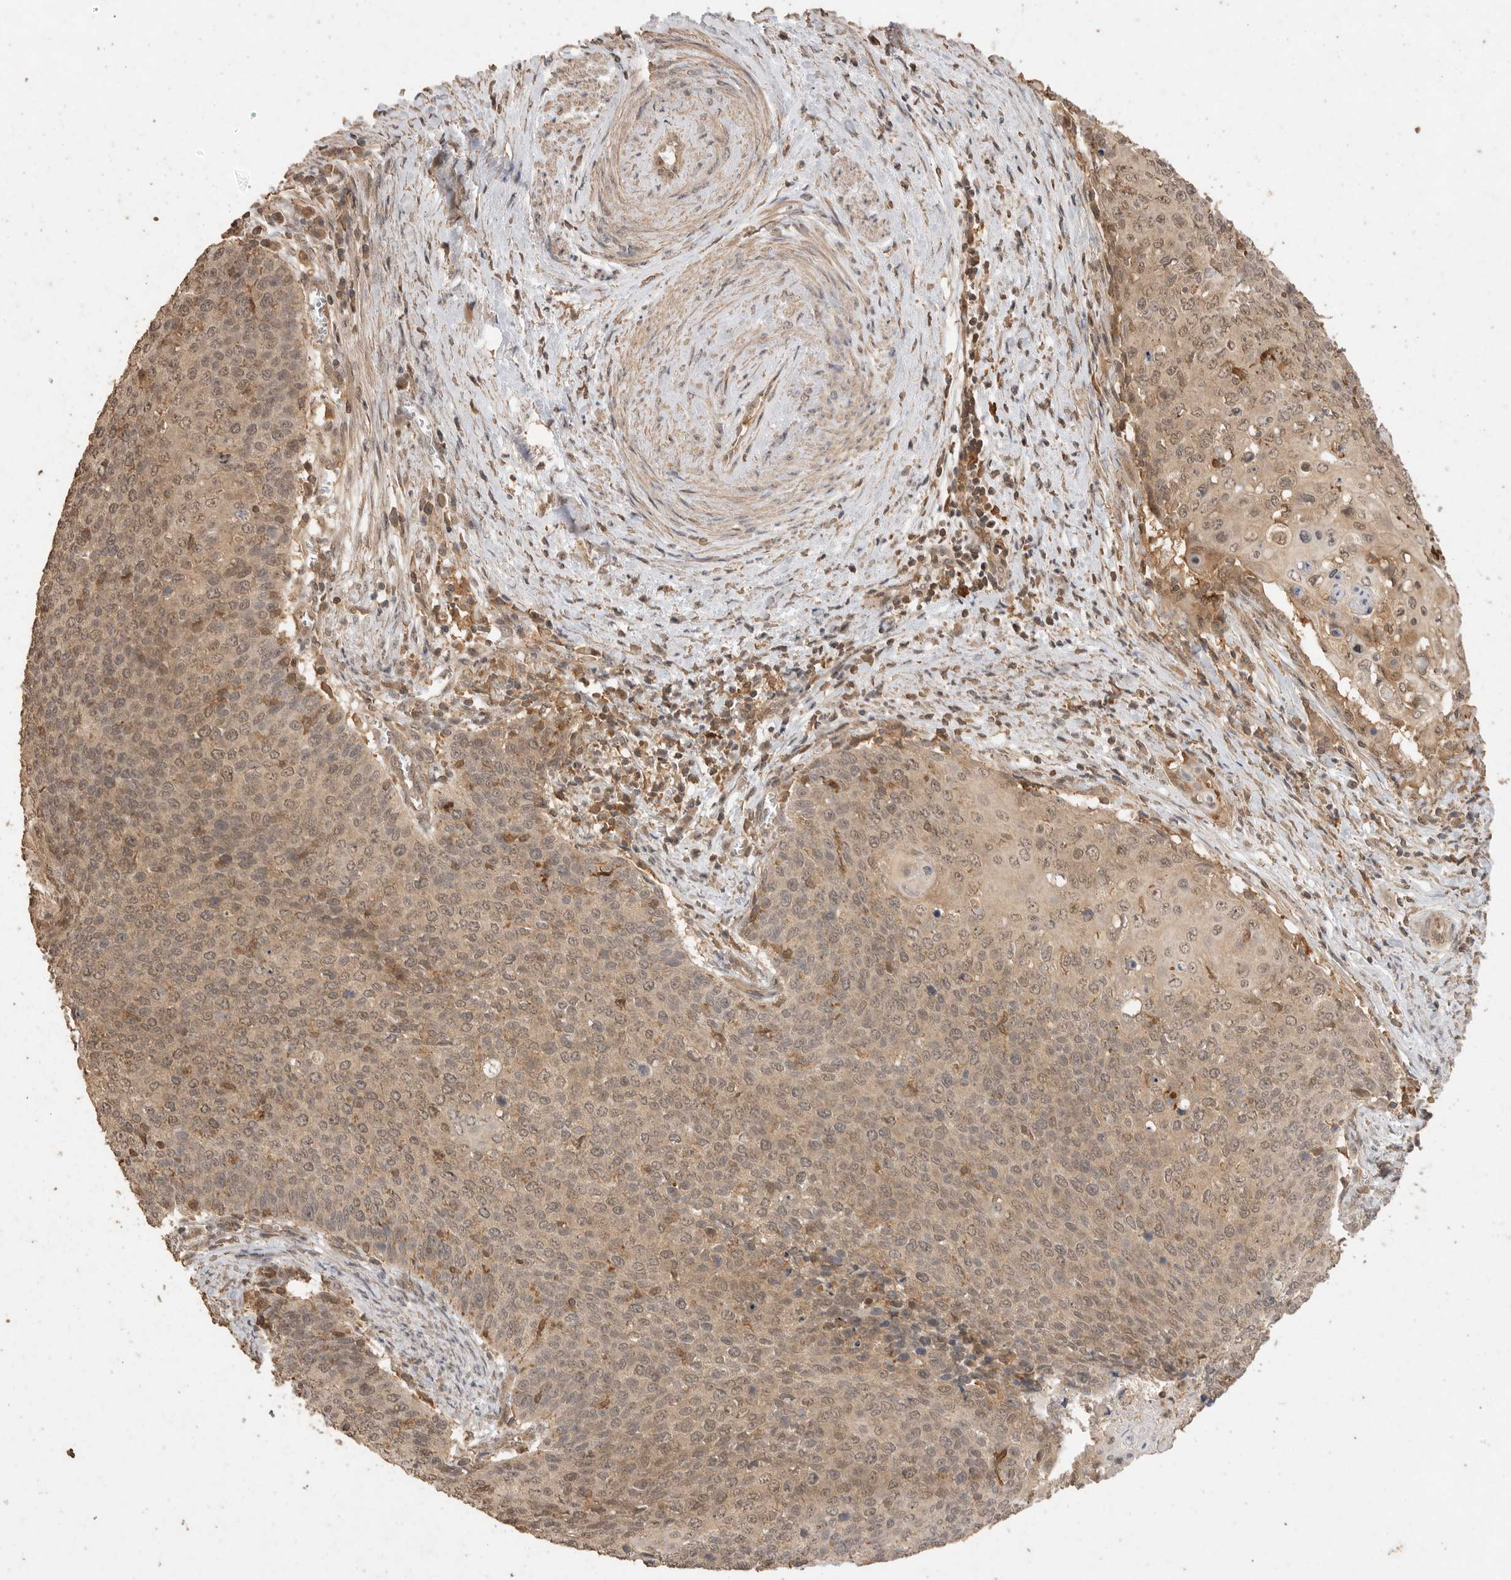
{"staining": {"intensity": "moderate", "quantity": ">75%", "location": "cytoplasmic/membranous,nuclear"}, "tissue": "cervical cancer", "cell_type": "Tumor cells", "image_type": "cancer", "snomed": [{"axis": "morphology", "description": "Squamous cell carcinoma, NOS"}, {"axis": "topography", "description": "Cervix"}], "caption": "Tumor cells show medium levels of moderate cytoplasmic/membranous and nuclear expression in about >75% of cells in human squamous cell carcinoma (cervical). The staining was performed using DAB, with brown indicating positive protein expression. Nuclei are stained blue with hematoxylin.", "gene": "MAP2K1", "patient": {"sex": "female", "age": 39}}